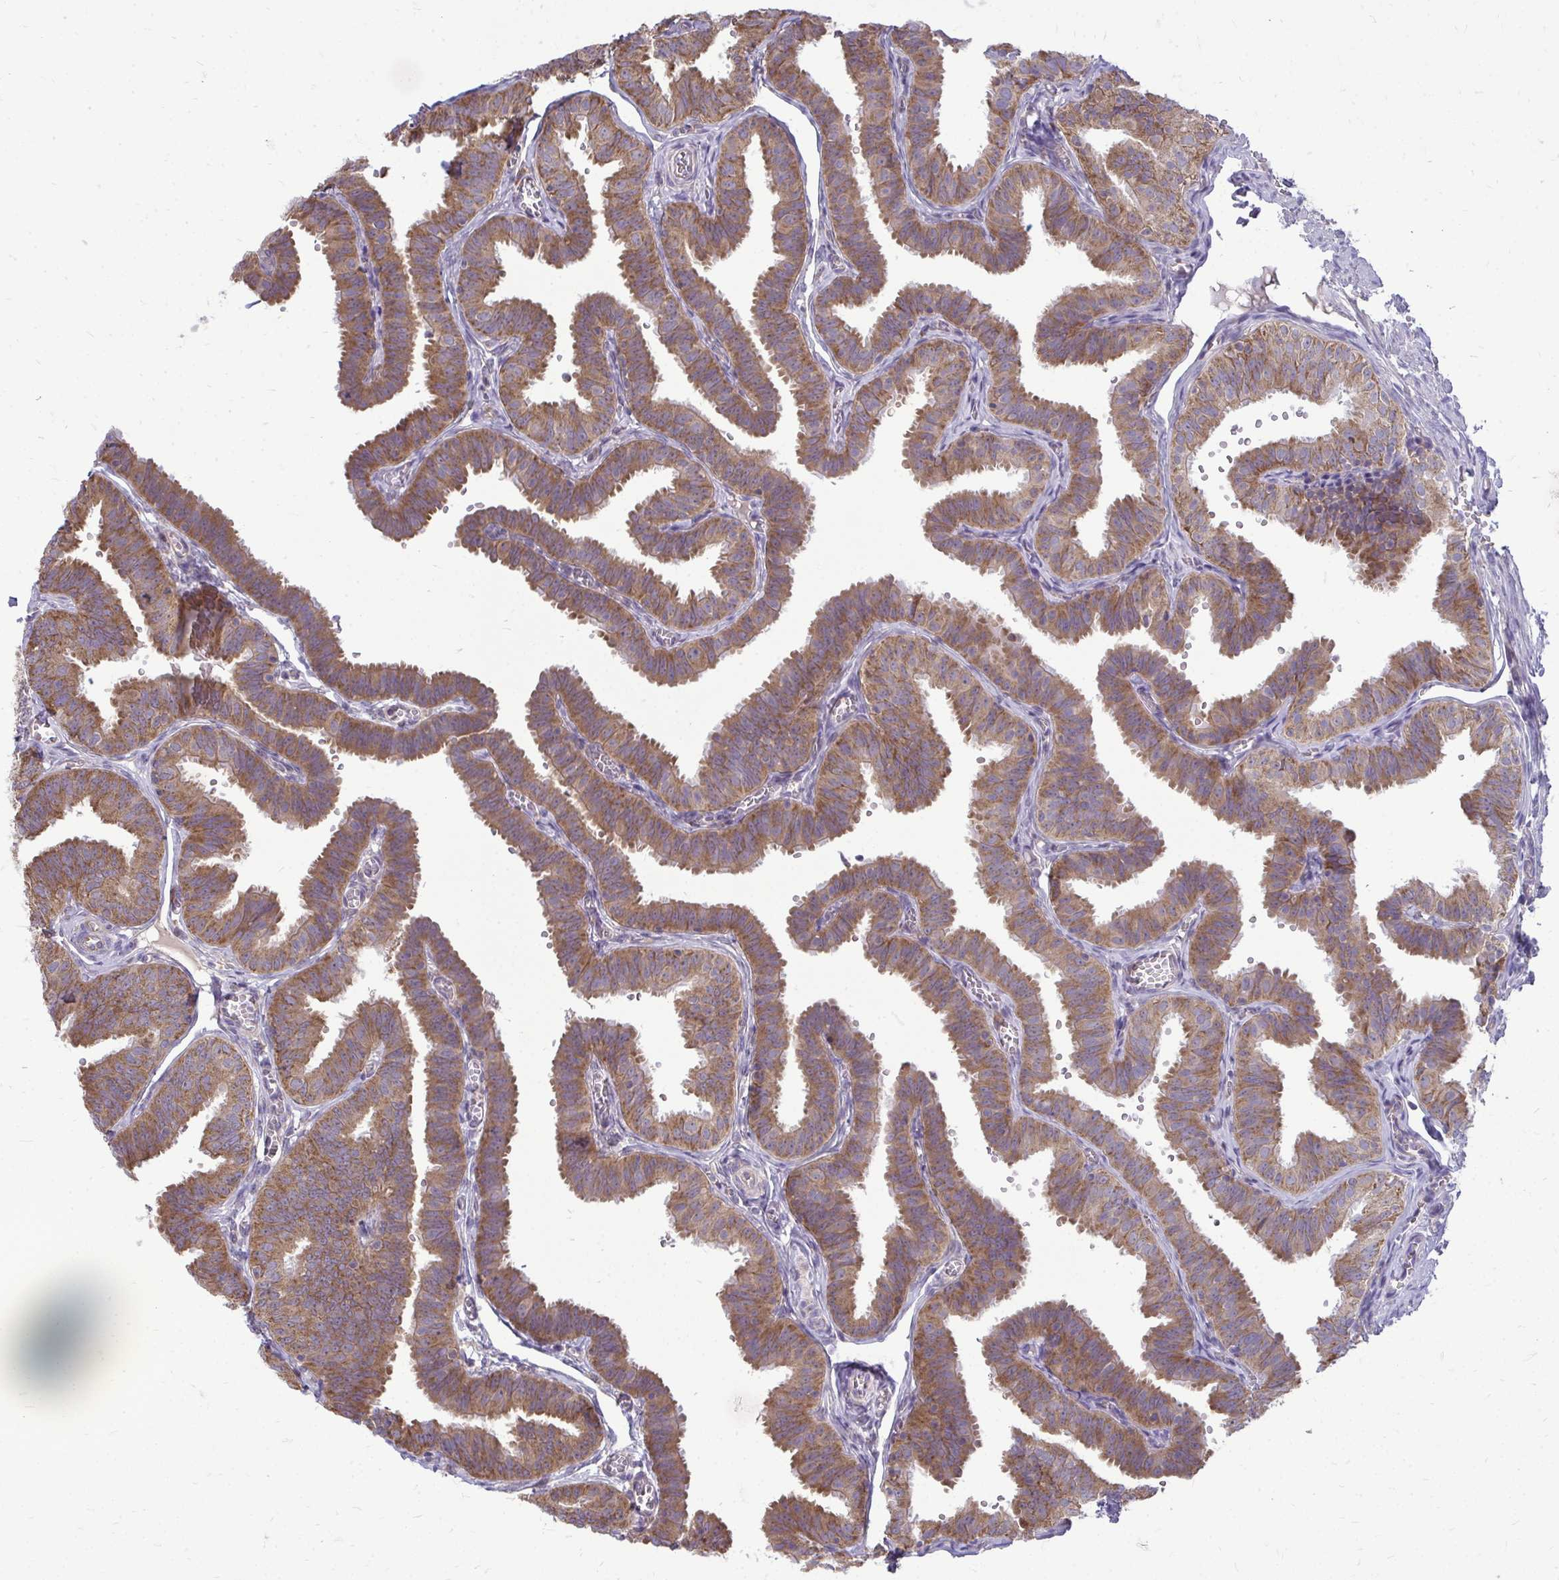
{"staining": {"intensity": "moderate", "quantity": ">75%", "location": "cytoplasmic/membranous"}, "tissue": "fallopian tube", "cell_type": "Glandular cells", "image_type": "normal", "snomed": [{"axis": "morphology", "description": "Normal tissue, NOS"}, {"axis": "topography", "description": "Fallopian tube"}], "caption": "Protein staining of normal fallopian tube displays moderate cytoplasmic/membranous positivity in approximately >75% of glandular cells. (DAB (3,3'-diaminobenzidine) IHC, brown staining for protein, blue staining for nuclei).", "gene": "RPLP2", "patient": {"sex": "female", "age": 25}}